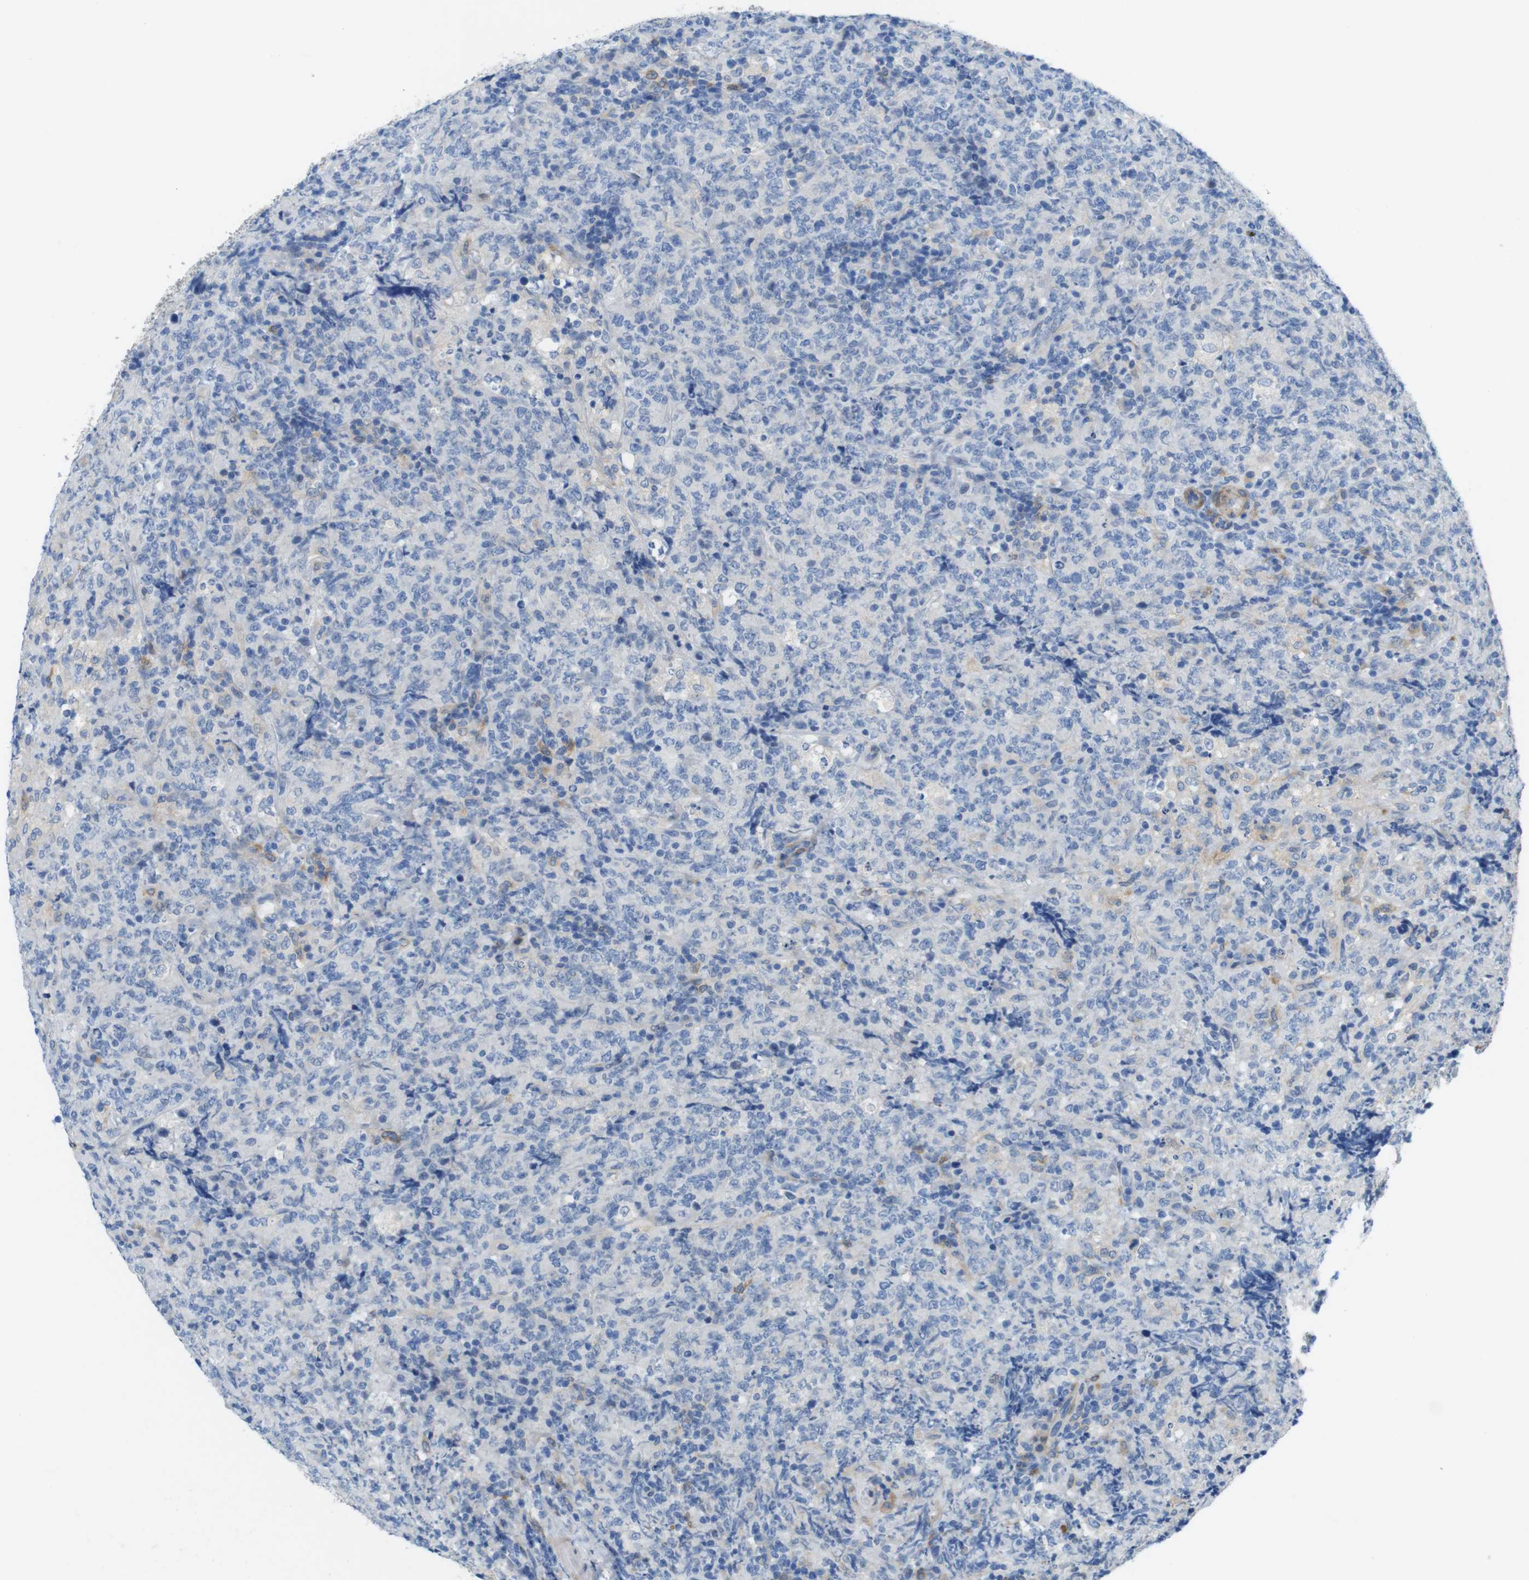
{"staining": {"intensity": "negative", "quantity": "none", "location": "none"}, "tissue": "lymphoma", "cell_type": "Tumor cells", "image_type": "cancer", "snomed": [{"axis": "morphology", "description": "Malignant lymphoma, non-Hodgkin's type, High grade"}, {"axis": "topography", "description": "Tonsil"}], "caption": "Protein analysis of malignant lymphoma, non-Hodgkin's type (high-grade) reveals no significant staining in tumor cells. (DAB (3,3'-diaminobenzidine) IHC, high magnification).", "gene": "CLMN", "patient": {"sex": "female", "age": 36}}